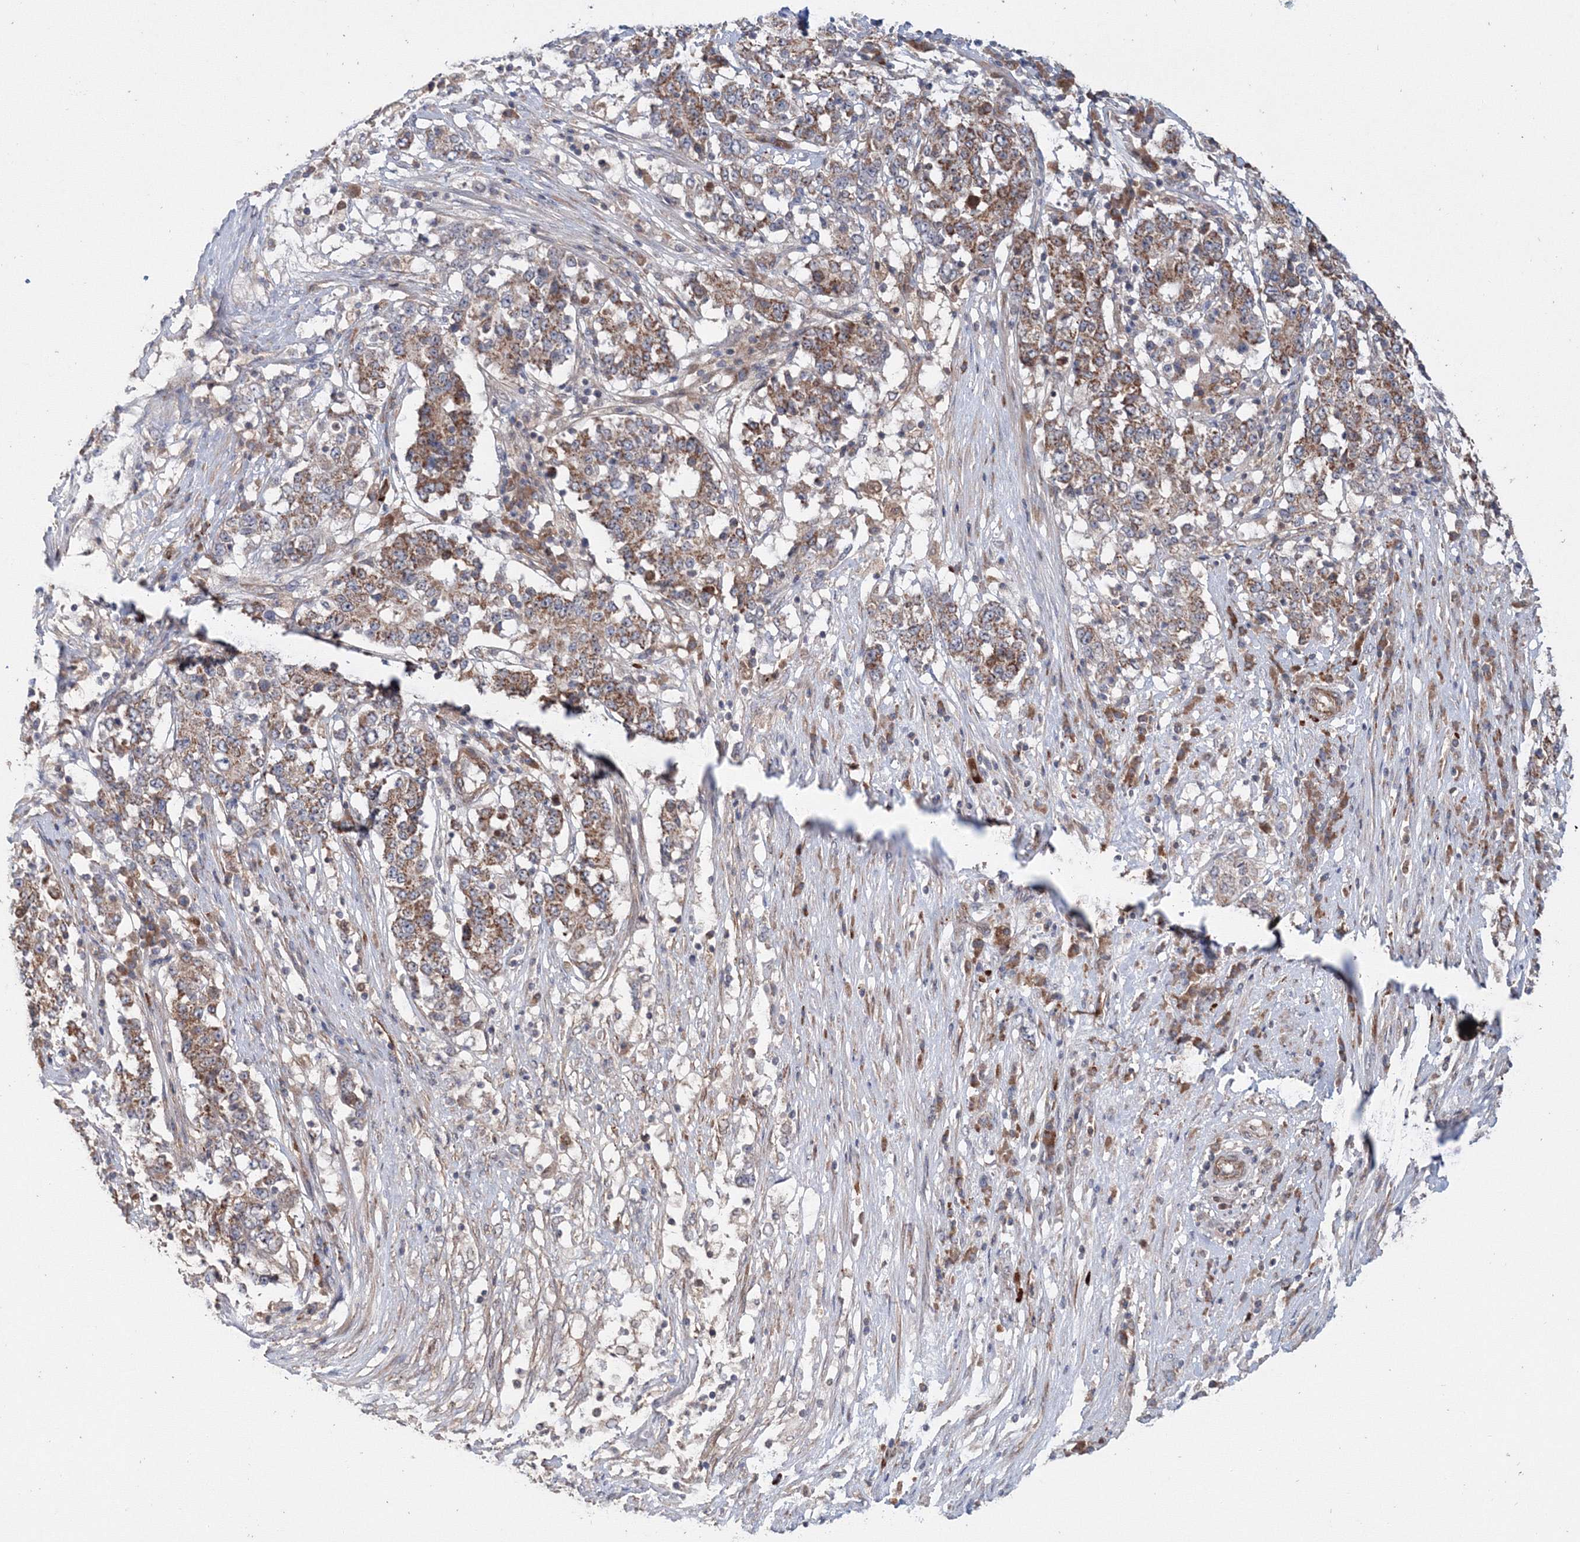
{"staining": {"intensity": "moderate", "quantity": ">75%", "location": "cytoplasmic/membranous"}, "tissue": "stomach cancer", "cell_type": "Tumor cells", "image_type": "cancer", "snomed": [{"axis": "morphology", "description": "Adenocarcinoma, NOS"}, {"axis": "topography", "description": "Stomach"}], "caption": "Immunohistochemistry (IHC) of stomach cancer (adenocarcinoma) demonstrates medium levels of moderate cytoplasmic/membranous positivity in approximately >75% of tumor cells. (IHC, brightfield microscopy, high magnification).", "gene": "NOA1", "patient": {"sex": "male", "age": 59}}